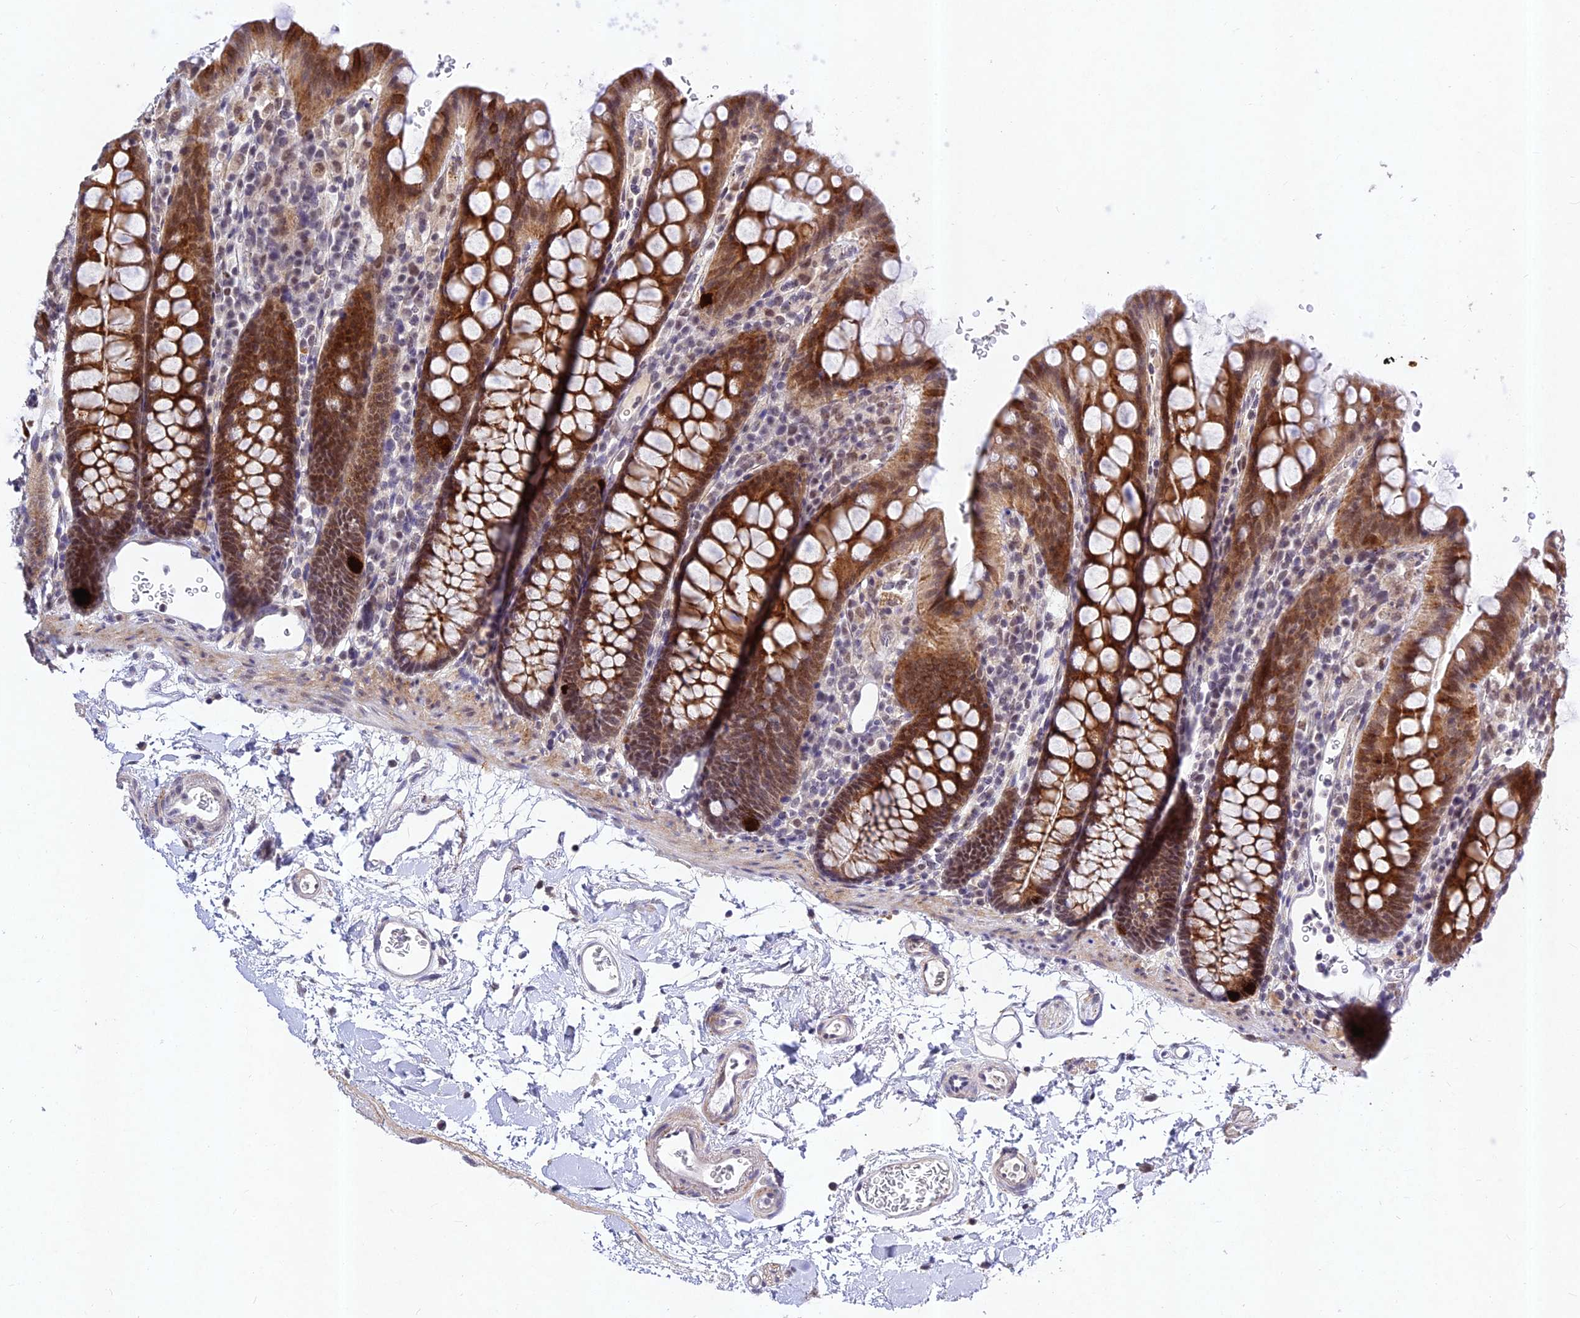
{"staining": {"intensity": "negative", "quantity": "none", "location": "none"}, "tissue": "colon", "cell_type": "Endothelial cells", "image_type": "normal", "snomed": [{"axis": "morphology", "description": "Normal tissue, NOS"}, {"axis": "topography", "description": "Colon"}], "caption": "Endothelial cells are negative for protein expression in unremarkable human colon. (Stains: DAB (3,3'-diaminobenzidine) immunohistochemistry (IHC) with hematoxylin counter stain, Microscopy: brightfield microscopy at high magnification).", "gene": "RAVER1", "patient": {"sex": "male", "age": 75}}